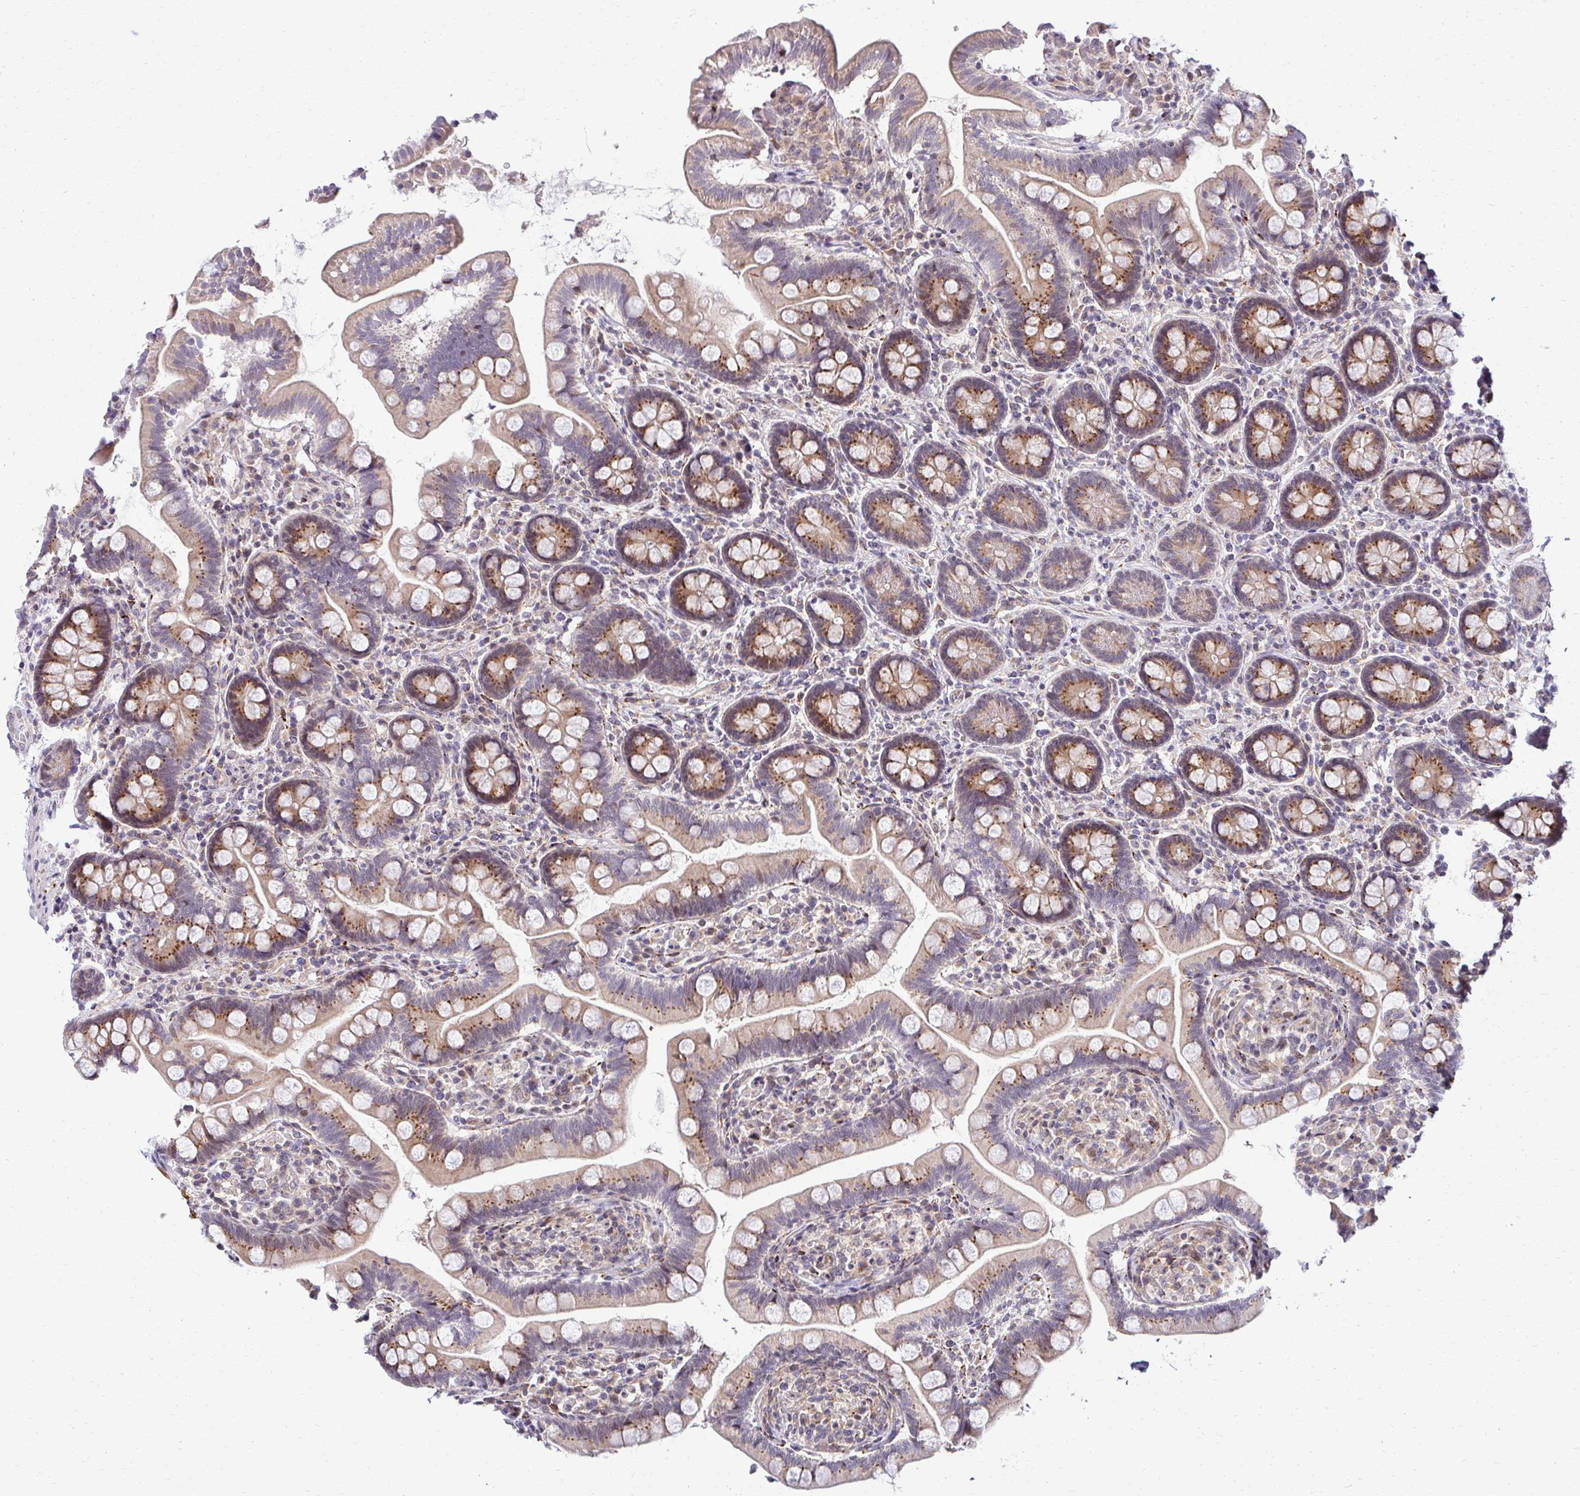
{"staining": {"intensity": "strong", "quantity": ">75%", "location": "cytoplasmic/membranous"}, "tissue": "small intestine", "cell_type": "Glandular cells", "image_type": "normal", "snomed": [{"axis": "morphology", "description": "Normal tissue, NOS"}, {"axis": "topography", "description": "Small intestine"}], "caption": "Immunohistochemical staining of benign small intestine exhibits high levels of strong cytoplasmic/membranous staining in about >75% of glandular cells.", "gene": "HPS1", "patient": {"sex": "female", "age": 64}}